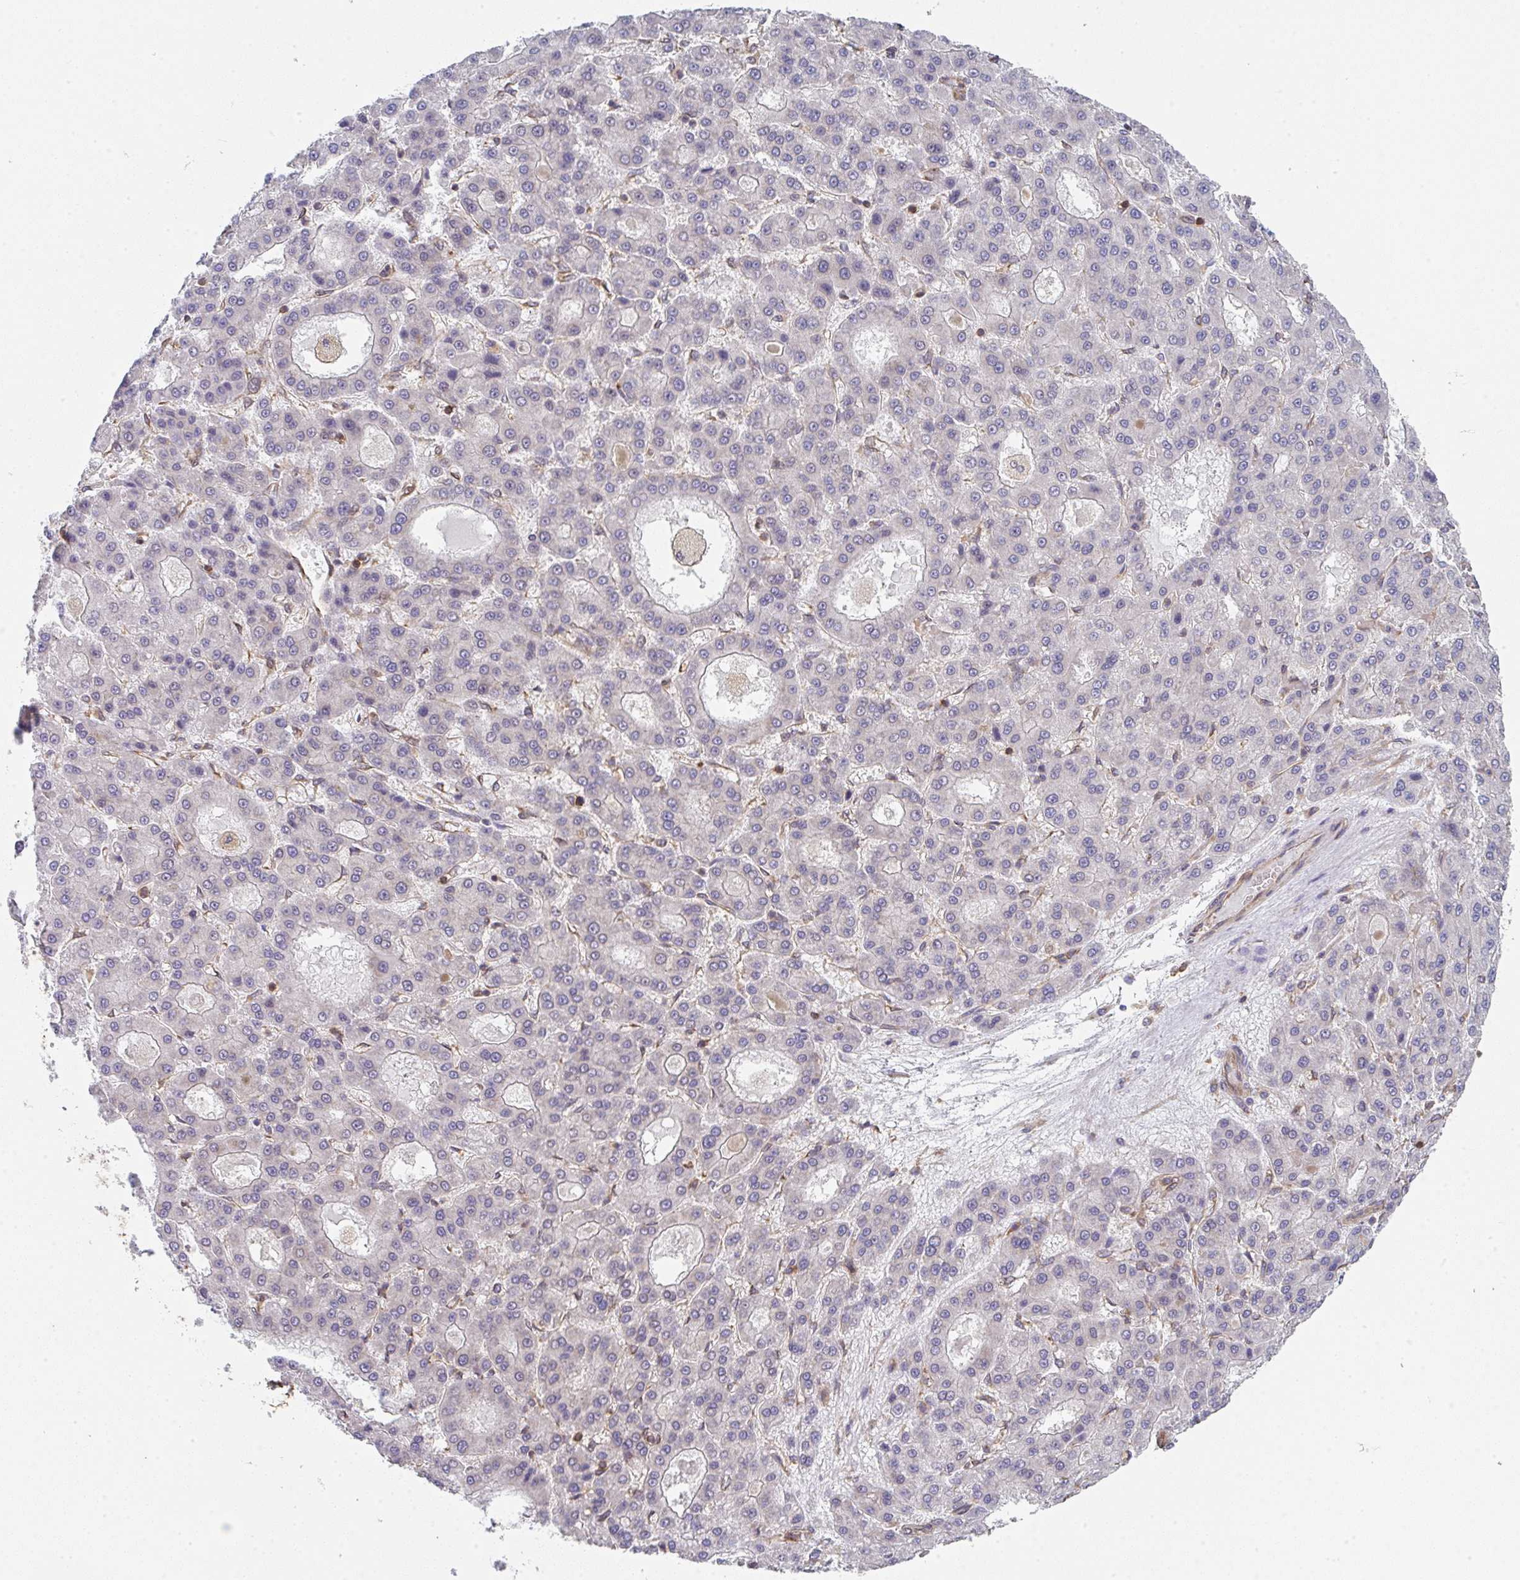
{"staining": {"intensity": "negative", "quantity": "none", "location": "none"}, "tissue": "liver cancer", "cell_type": "Tumor cells", "image_type": "cancer", "snomed": [{"axis": "morphology", "description": "Carcinoma, Hepatocellular, NOS"}, {"axis": "topography", "description": "Liver"}], "caption": "Immunohistochemistry image of liver cancer stained for a protein (brown), which reveals no positivity in tumor cells. (DAB immunohistochemistry (IHC) visualized using brightfield microscopy, high magnification).", "gene": "TMEM229A", "patient": {"sex": "male", "age": 70}}